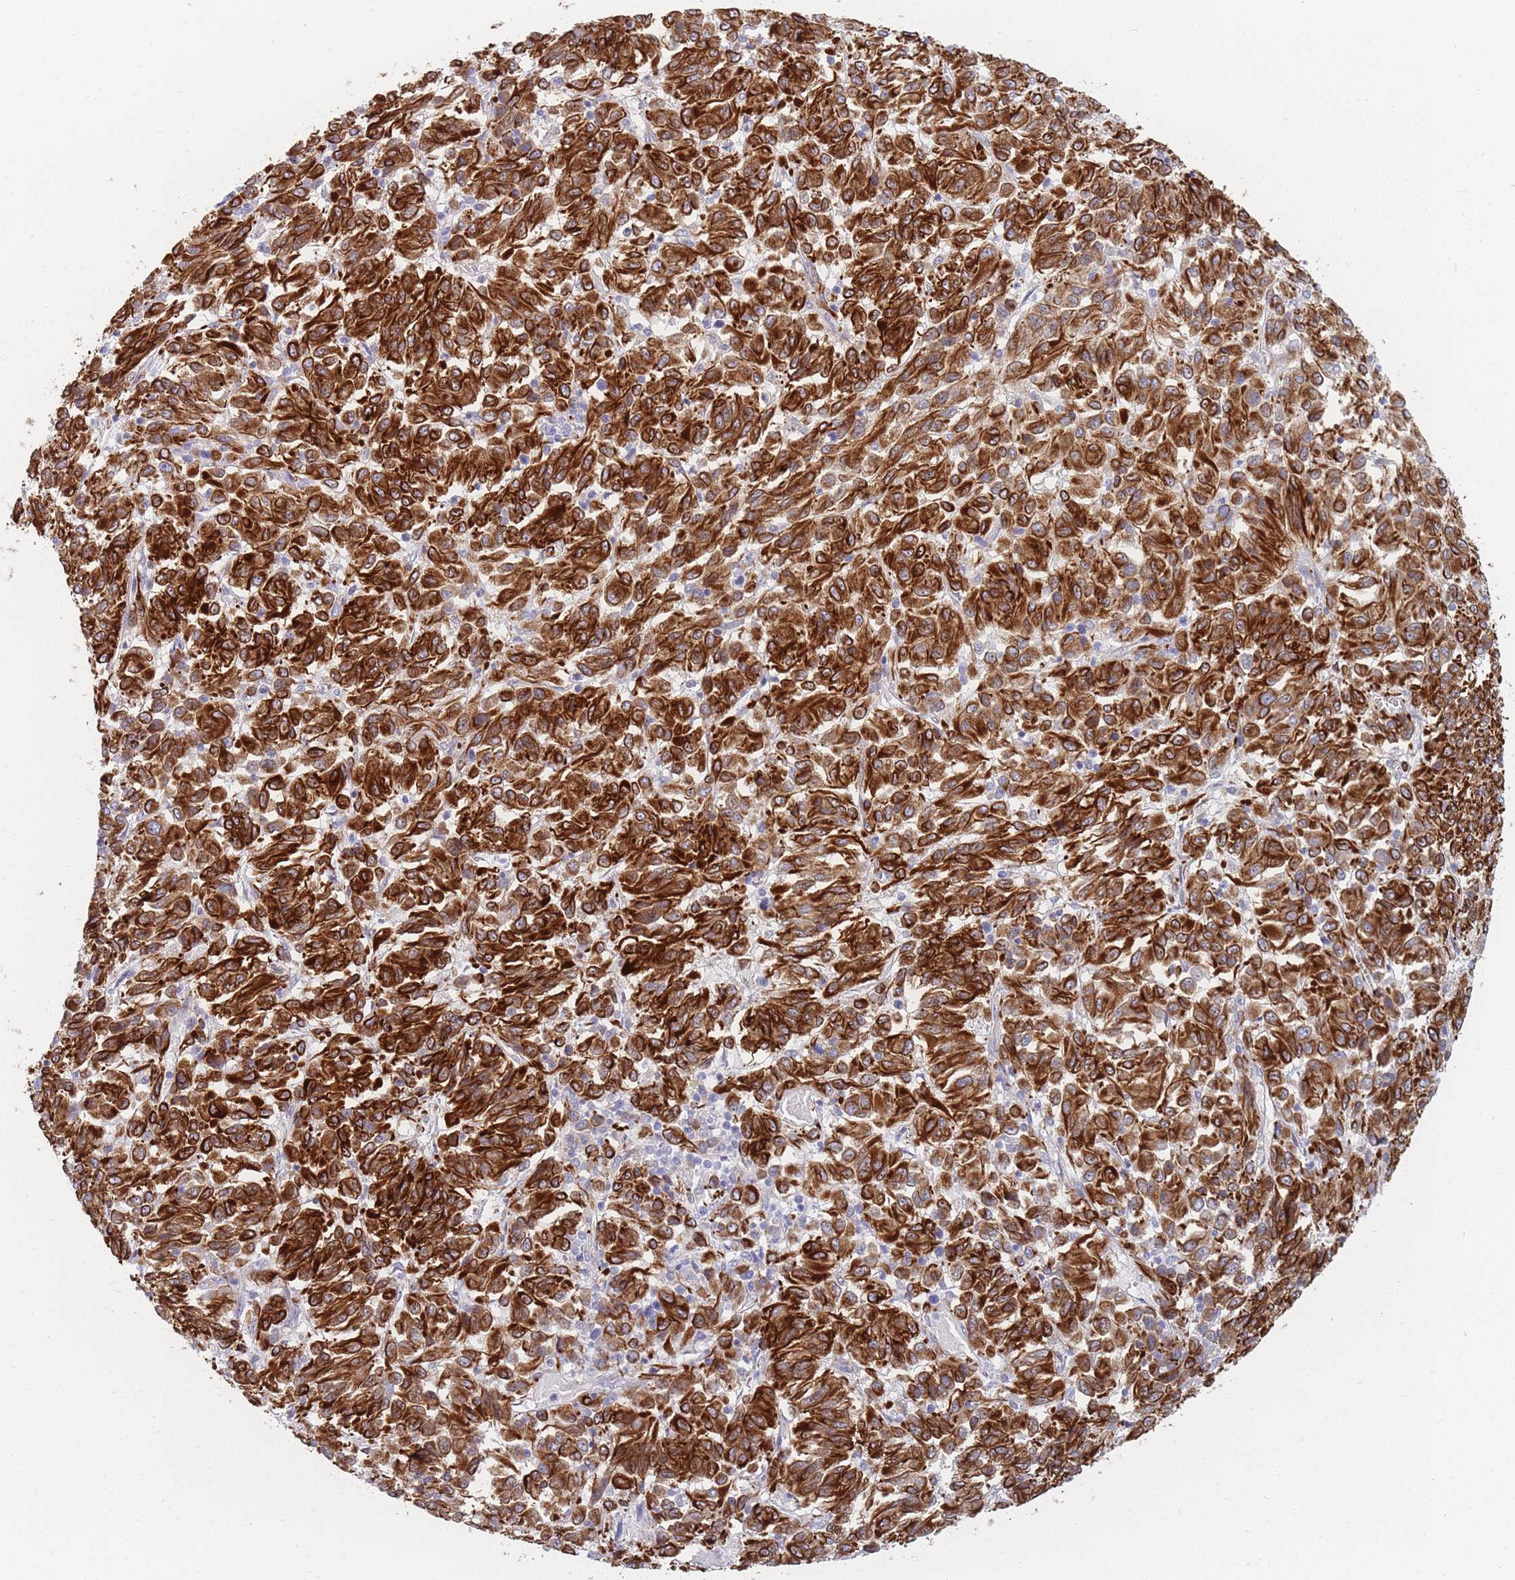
{"staining": {"intensity": "strong", "quantity": ">75%", "location": "cytoplasmic/membranous"}, "tissue": "melanoma", "cell_type": "Tumor cells", "image_type": "cancer", "snomed": [{"axis": "morphology", "description": "Malignant melanoma, Metastatic site"}, {"axis": "topography", "description": "Lung"}], "caption": "Malignant melanoma (metastatic site) was stained to show a protein in brown. There is high levels of strong cytoplasmic/membranous positivity in about >75% of tumor cells. Using DAB (3,3'-diaminobenzidine) (brown) and hematoxylin (blue) stains, captured at high magnification using brightfield microscopy.", "gene": "ERBIN", "patient": {"sex": "male", "age": 64}}